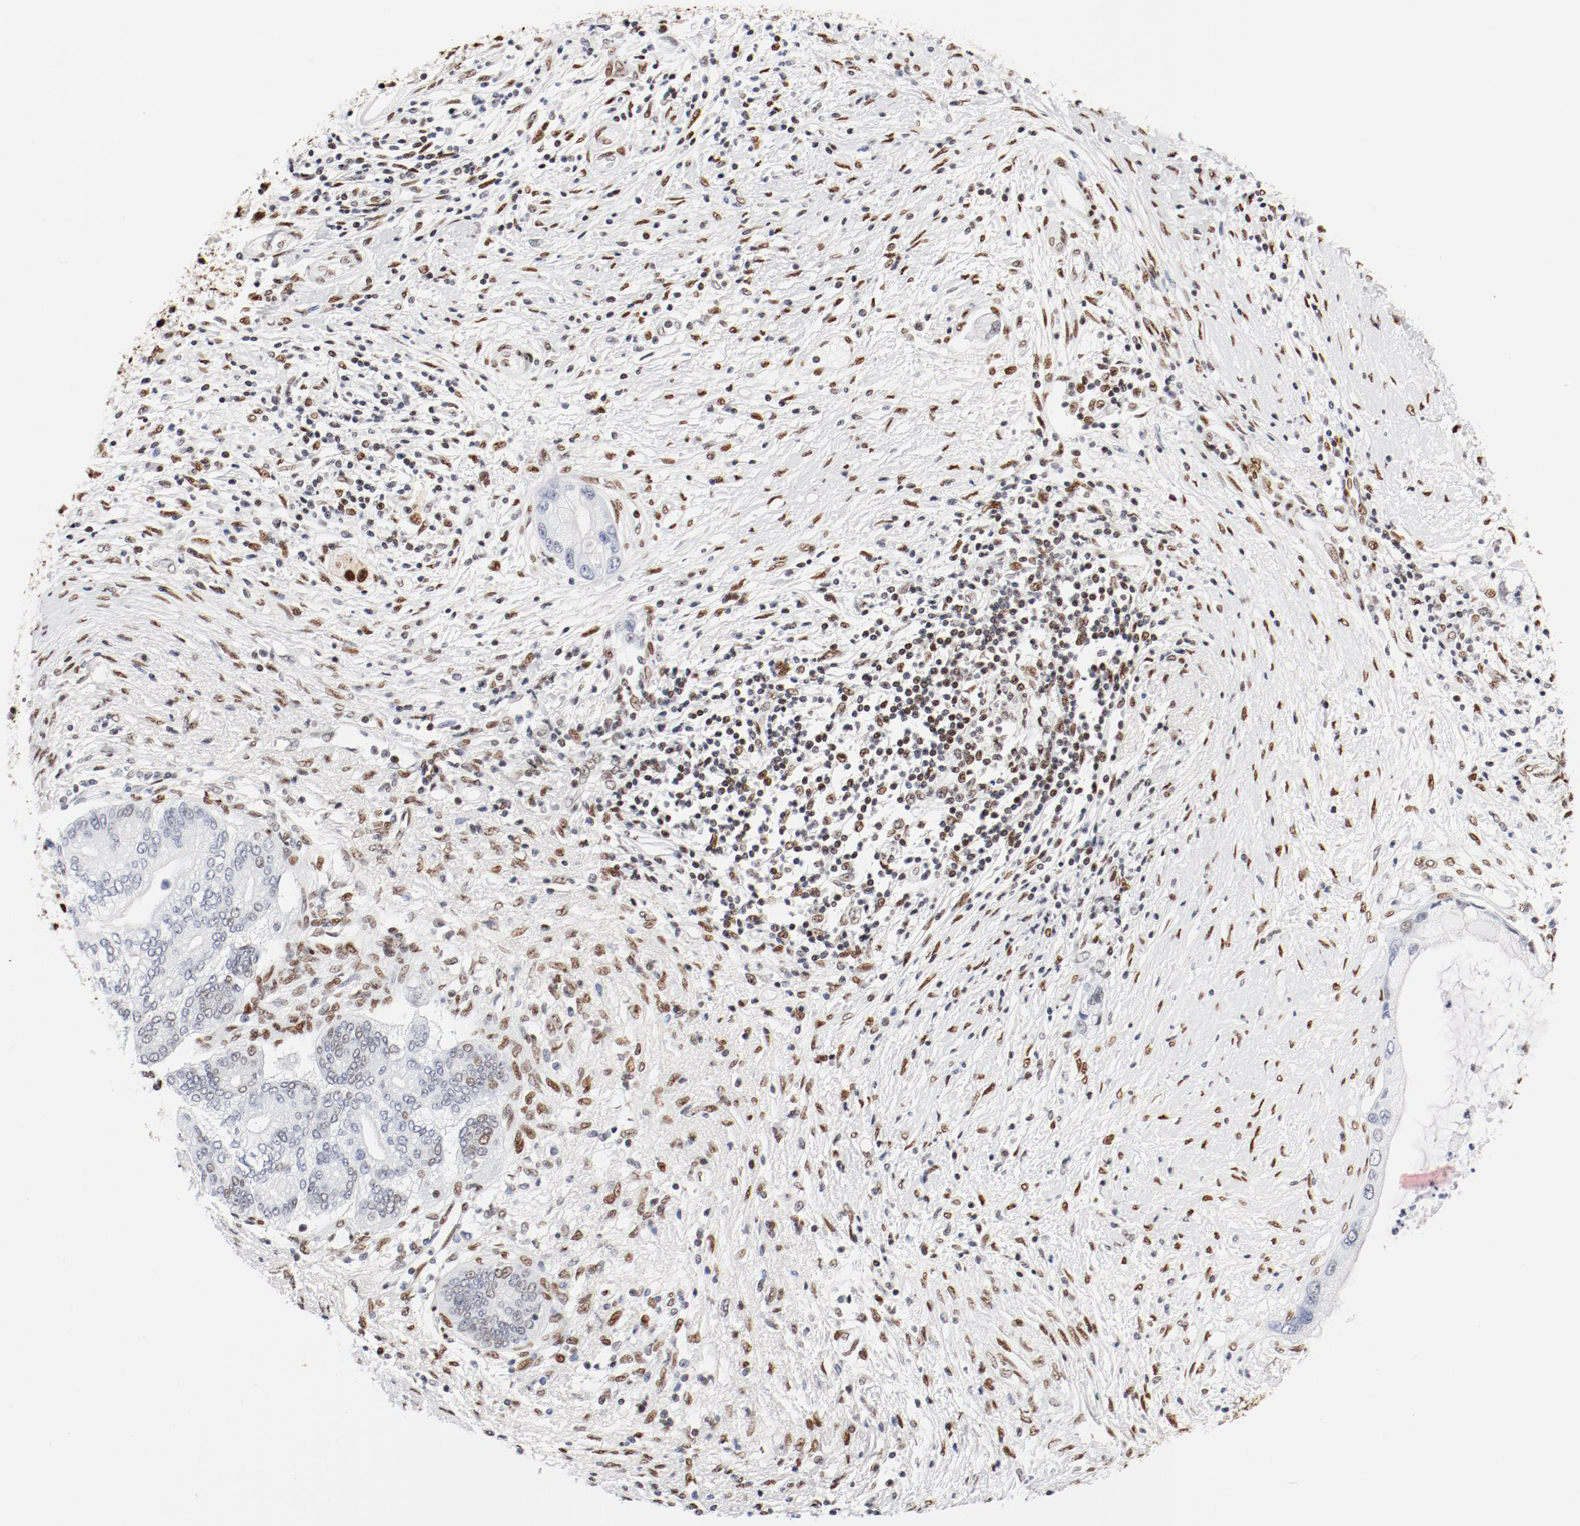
{"staining": {"intensity": "weak", "quantity": "<25%", "location": "nuclear"}, "tissue": "pancreatic cancer", "cell_type": "Tumor cells", "image_type": "cancer", "snomed": [{"axis": "morphology", "description": "Adenocarcinoma, NOS"}, {"axis": "topography", "description": "Pancreas"}], "caption": "The image demonstrates no significant expression in tumor cells of pancreatic cancer (adenocarcinoma). (Stains: DAB (3,3'-diaminobenzidine) immunohistochemistry with hematoxylin counter stain, Microscopy: brightfield microscopy at high magnification).", "gene": "CTBP1", "patient": {"sex": "female", "age": 59}}